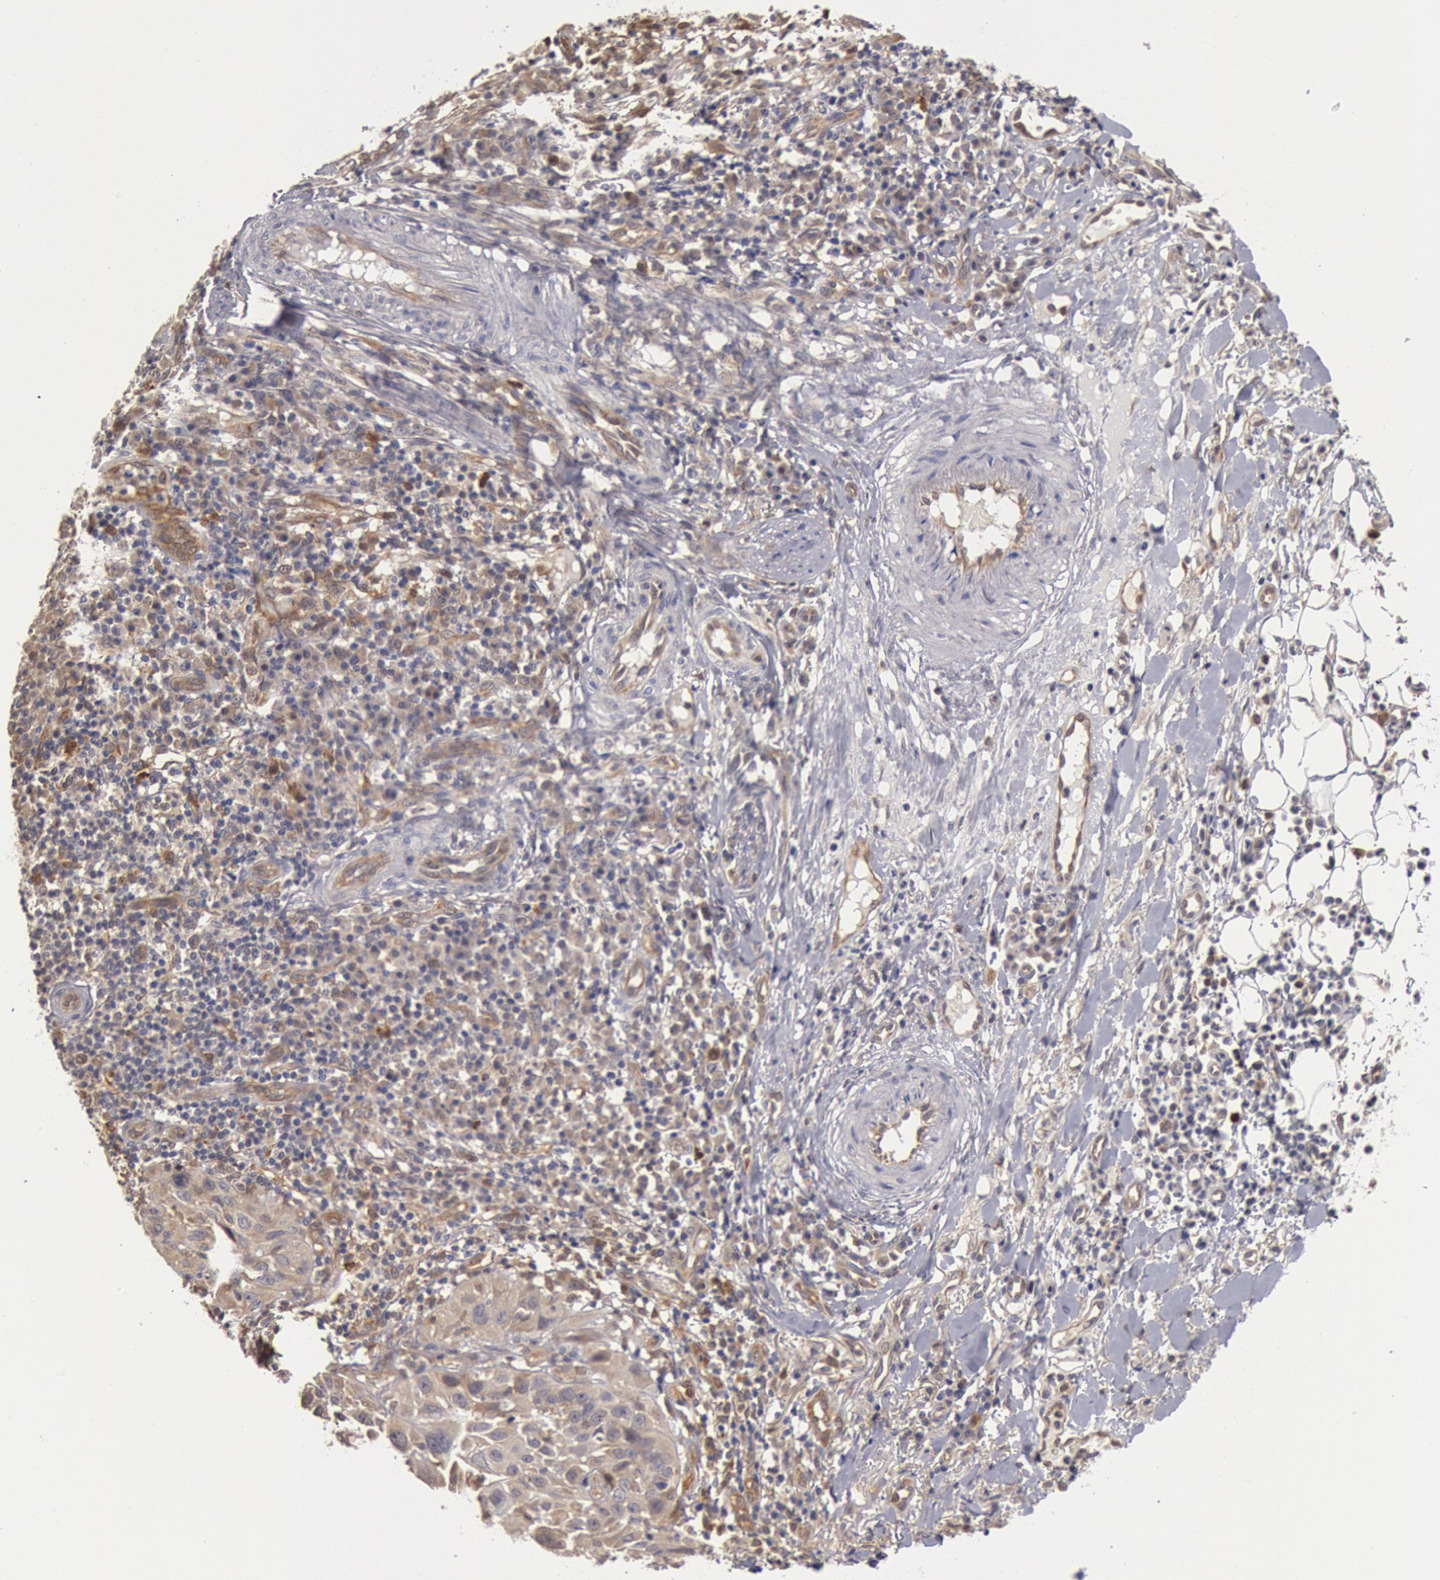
{"staining": {"intensity": "weak", "quantity": "25%-75%", "location": "cytoplasmic/membranous"}, "tissue": "skin cancer", "cell_type": "Tumor cells", "image_type": "cancer", "snomed": [{"axis": "morphology", "description": "Squamous cell carcinoma, NOS"}, {"axis": "topography", "description": "Skin"}], "caption": "Tumor cells reveal weak cytoplasmic/membranous positivity in about 25%-75% of cells in squamous cell carcinoma (skin).", "gene": "DNAJA1", "patient": {"sex": "female", "age": 89}}